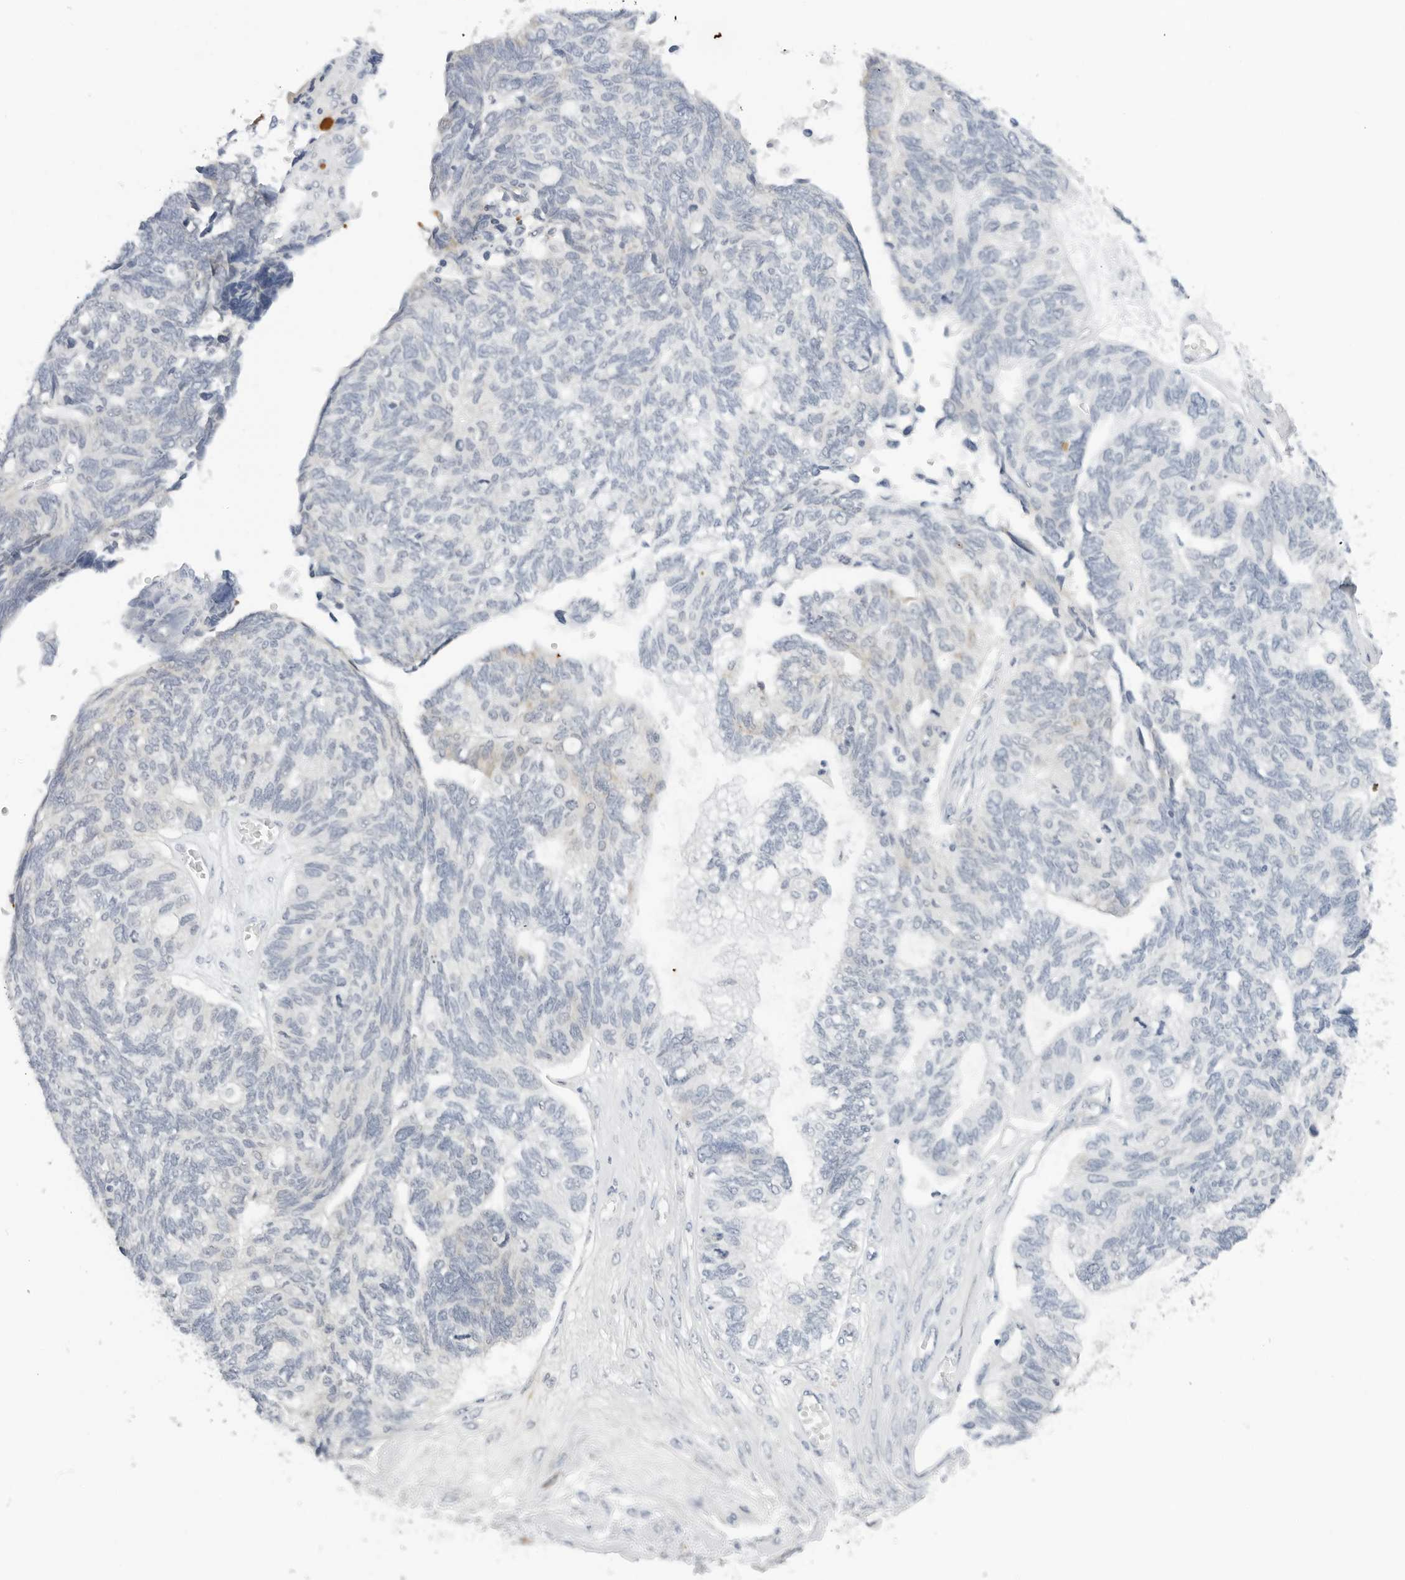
{"staining": {"intensity": "negative", "quantity": "none", "location": "none"}, "tissue": "ovarian cancer", "cell_type": "Tumor cells", "image_type": "cancer", "snomed": [{"axis": "morphology", "description": "Cystadenocarcinoma, serous, NOS"}, {"axis": "topography", "description": "Ovary"}], "caption": "Immunohistochemical staining of ovarian cancer shows no significant expression in tumor cells.", "gene": "RC3H1", "patient": {"sex": "female", "age": 79}}